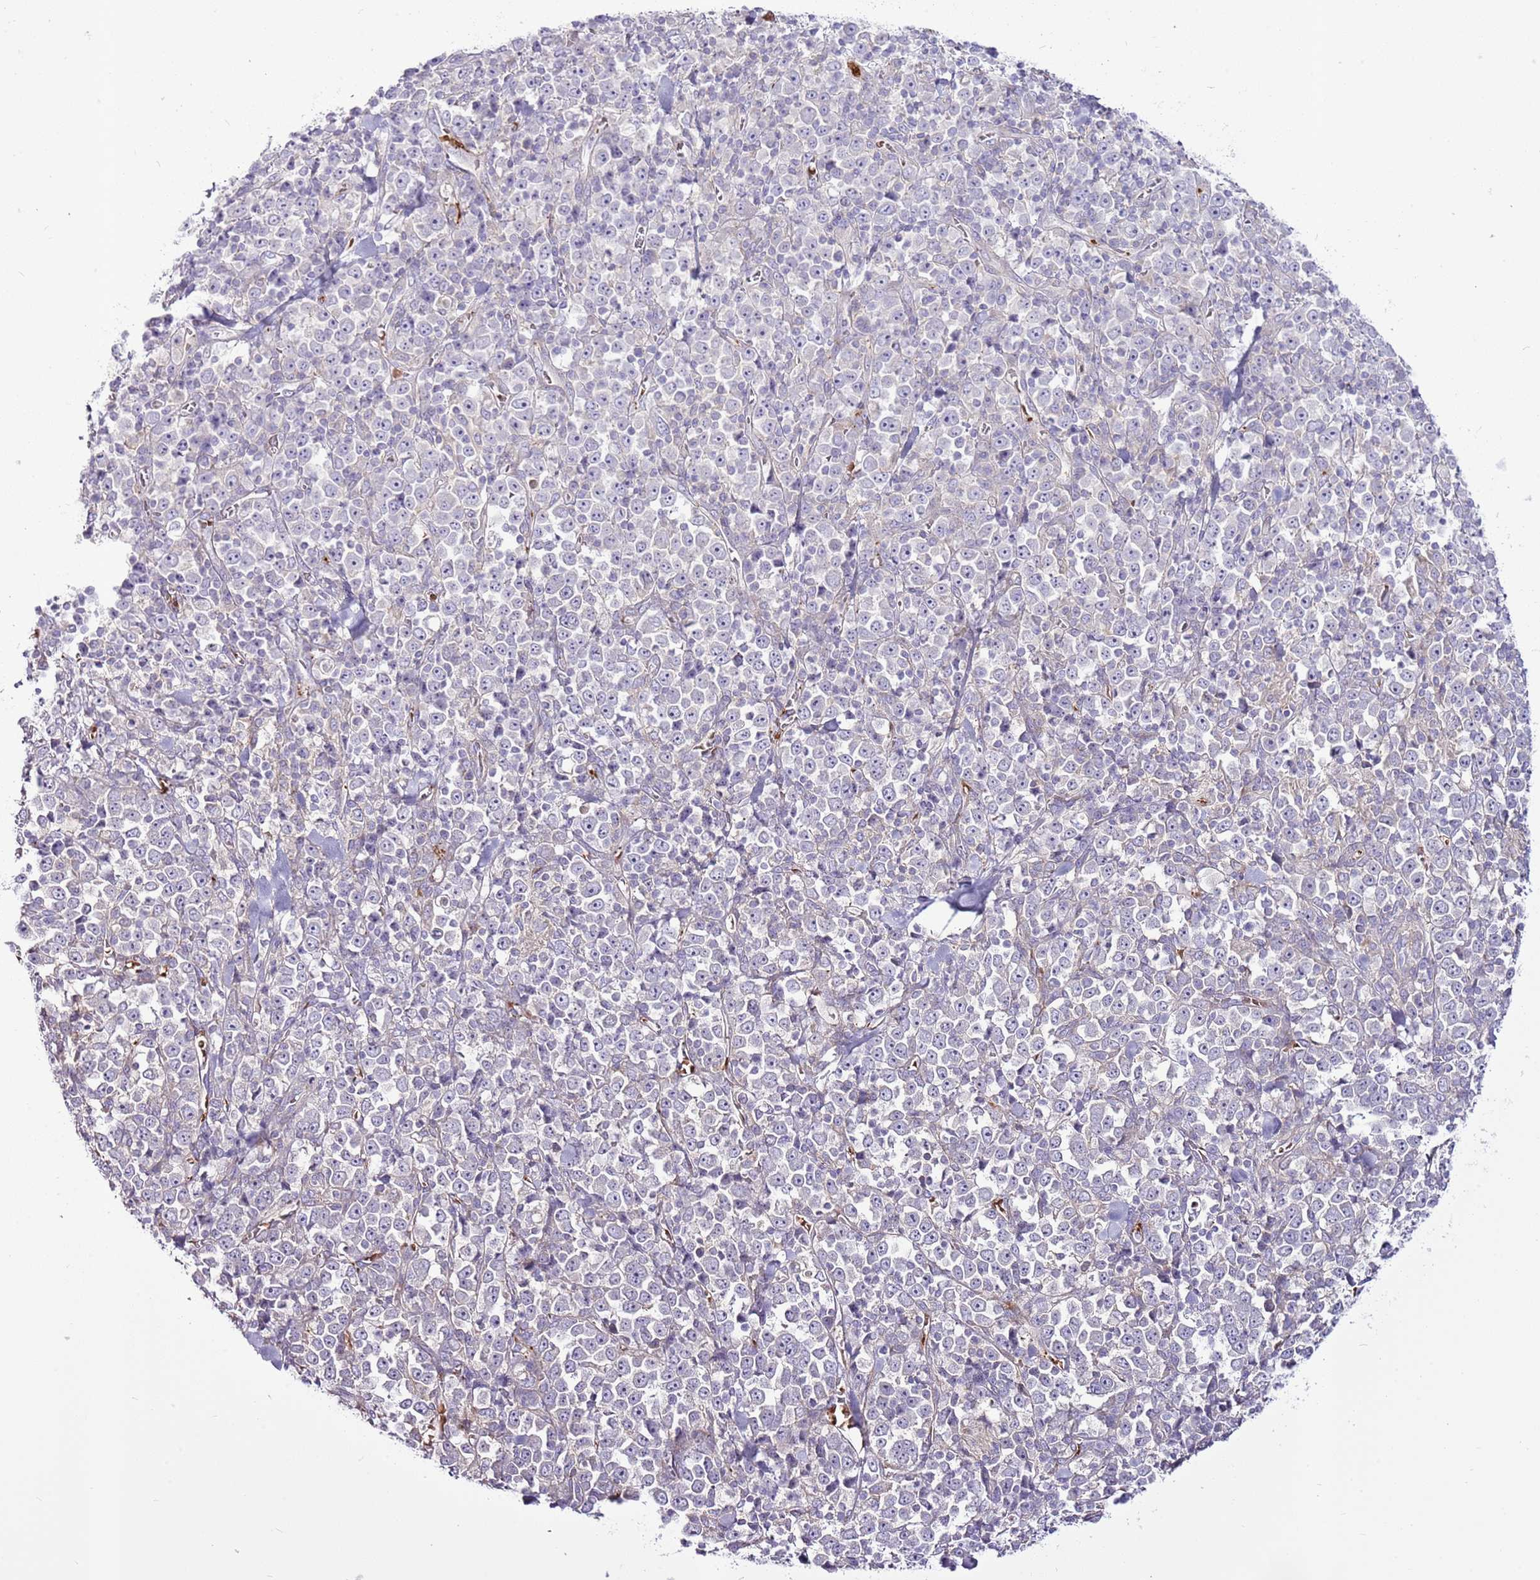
{"staining": {"intensity": "negative", "quantity": "none", "location": "none"}, "tissue": "stomach cancer", "cell_type": "Tumor cells", "image_type": "cancer", "snomed": [{"axis": "morphology", "description": "Normal tissue, NOS"}, {"axis": "morphology", "description": "Adenocarcinoma, NOS"}, {"axis": "topography", "description": "Stomach, upper"}, {"axis": "topography", "description": "Stomach"}], "caption": "There is no significant positivity in tumor cells of stomach adenocarcinoma. The staining was performed using DAB (3,3'-diaminobenzidine) to visualize the protein expression in brown, while the nuclei were stained in blue with hematoxylin (Magnification: 20x).", "gene": "CHAC2", "patient": {"sex": "male", "age": 59}}